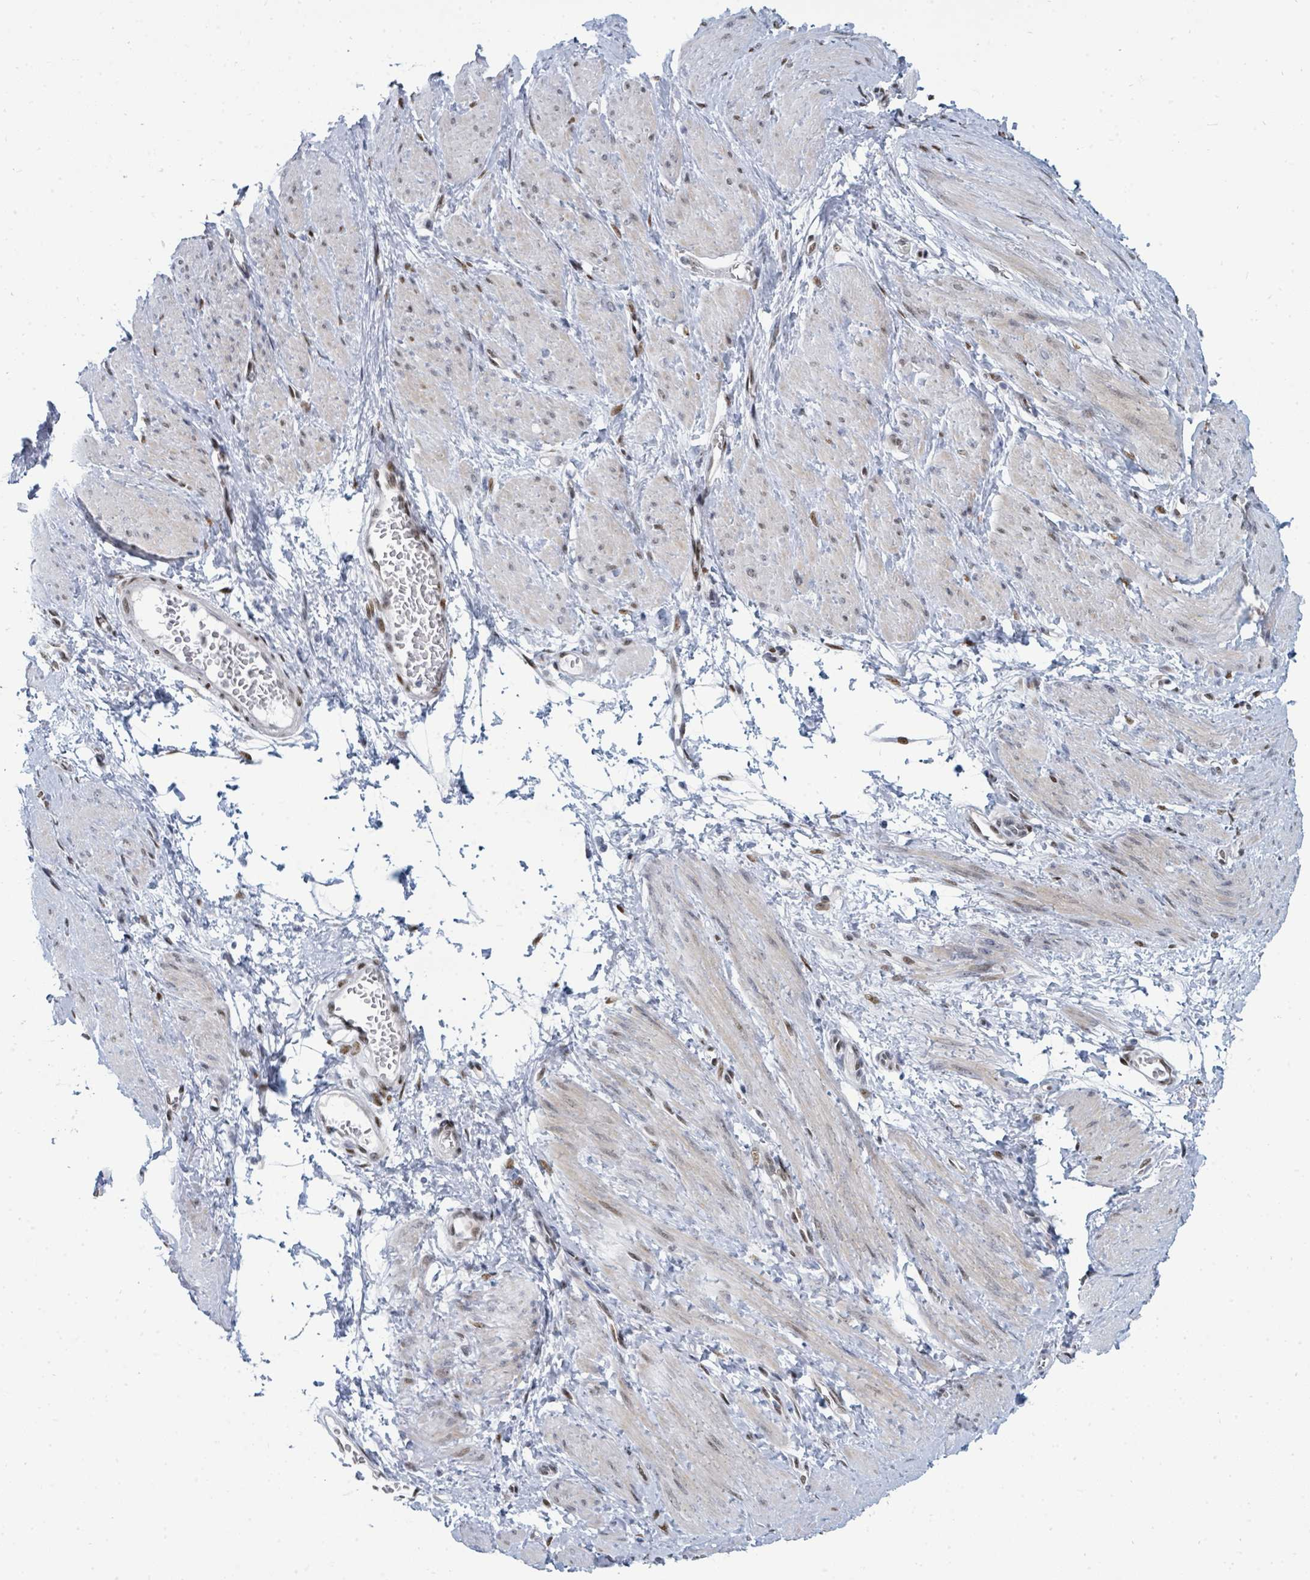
{"staining": {"intensity": "strong", "quantity": "<25%", "location": "nuclear"}, "tissue": "smooth muscle", "cell_type": "Smooth muscle cells", "image_type": "normal", "snomed": [{"axis": "morphology", "description": "Normal tissue, NOS"}, {"axis": "topography", "description": "Smooth muscle"}, {"axis": "topography", "description": "Uterus"}], "caption": "A micrograph of human smooth muscle stained for a protein shows strong nuclear brown staining in smooth muscle cells. The staining was performed using DAB, with brown indicating positive protein expression. Nuclei are stained blue with hematoxylin.", "gene": "SUMO2", "patient": {"sex": "female", "age": 39}}